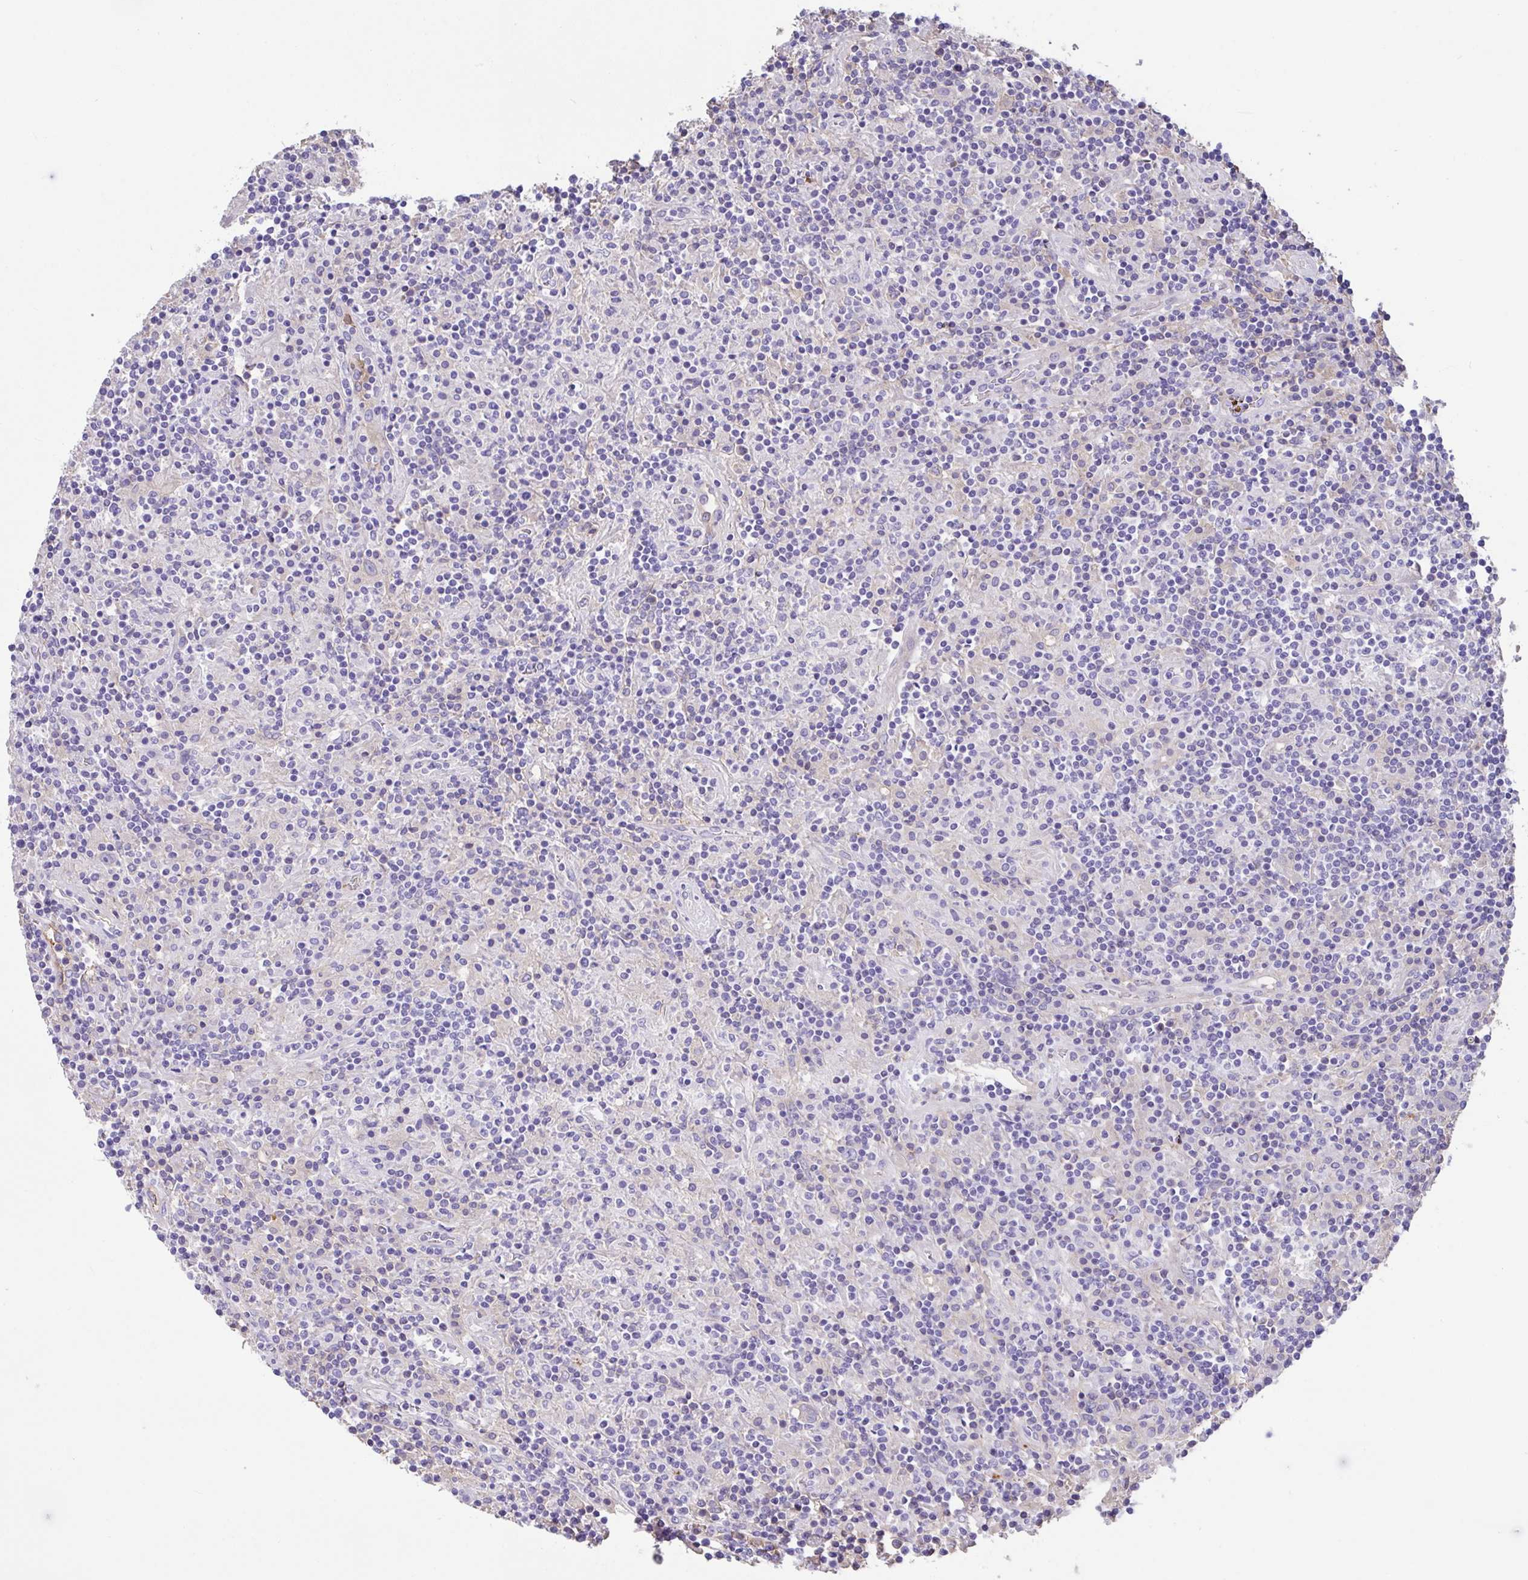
{"staining": {"intensity": "negative", "quantity": "none", "location": "none"}, "tissue": "lymphoma", "cell_type": "Tumor cells", "image_type": "cancer", "snomed": [{"axis": "morphology", "description": "Hodgkin's disease, NOS"}, {"axis": "topography", "description": "Lymph node"}], "caption": "The immunohistochemistry image has no significant positivity in tumor cells of lymphoma tissue.", "gene": "ZNF813", "patient": {"sex": "male", "age": 70}}